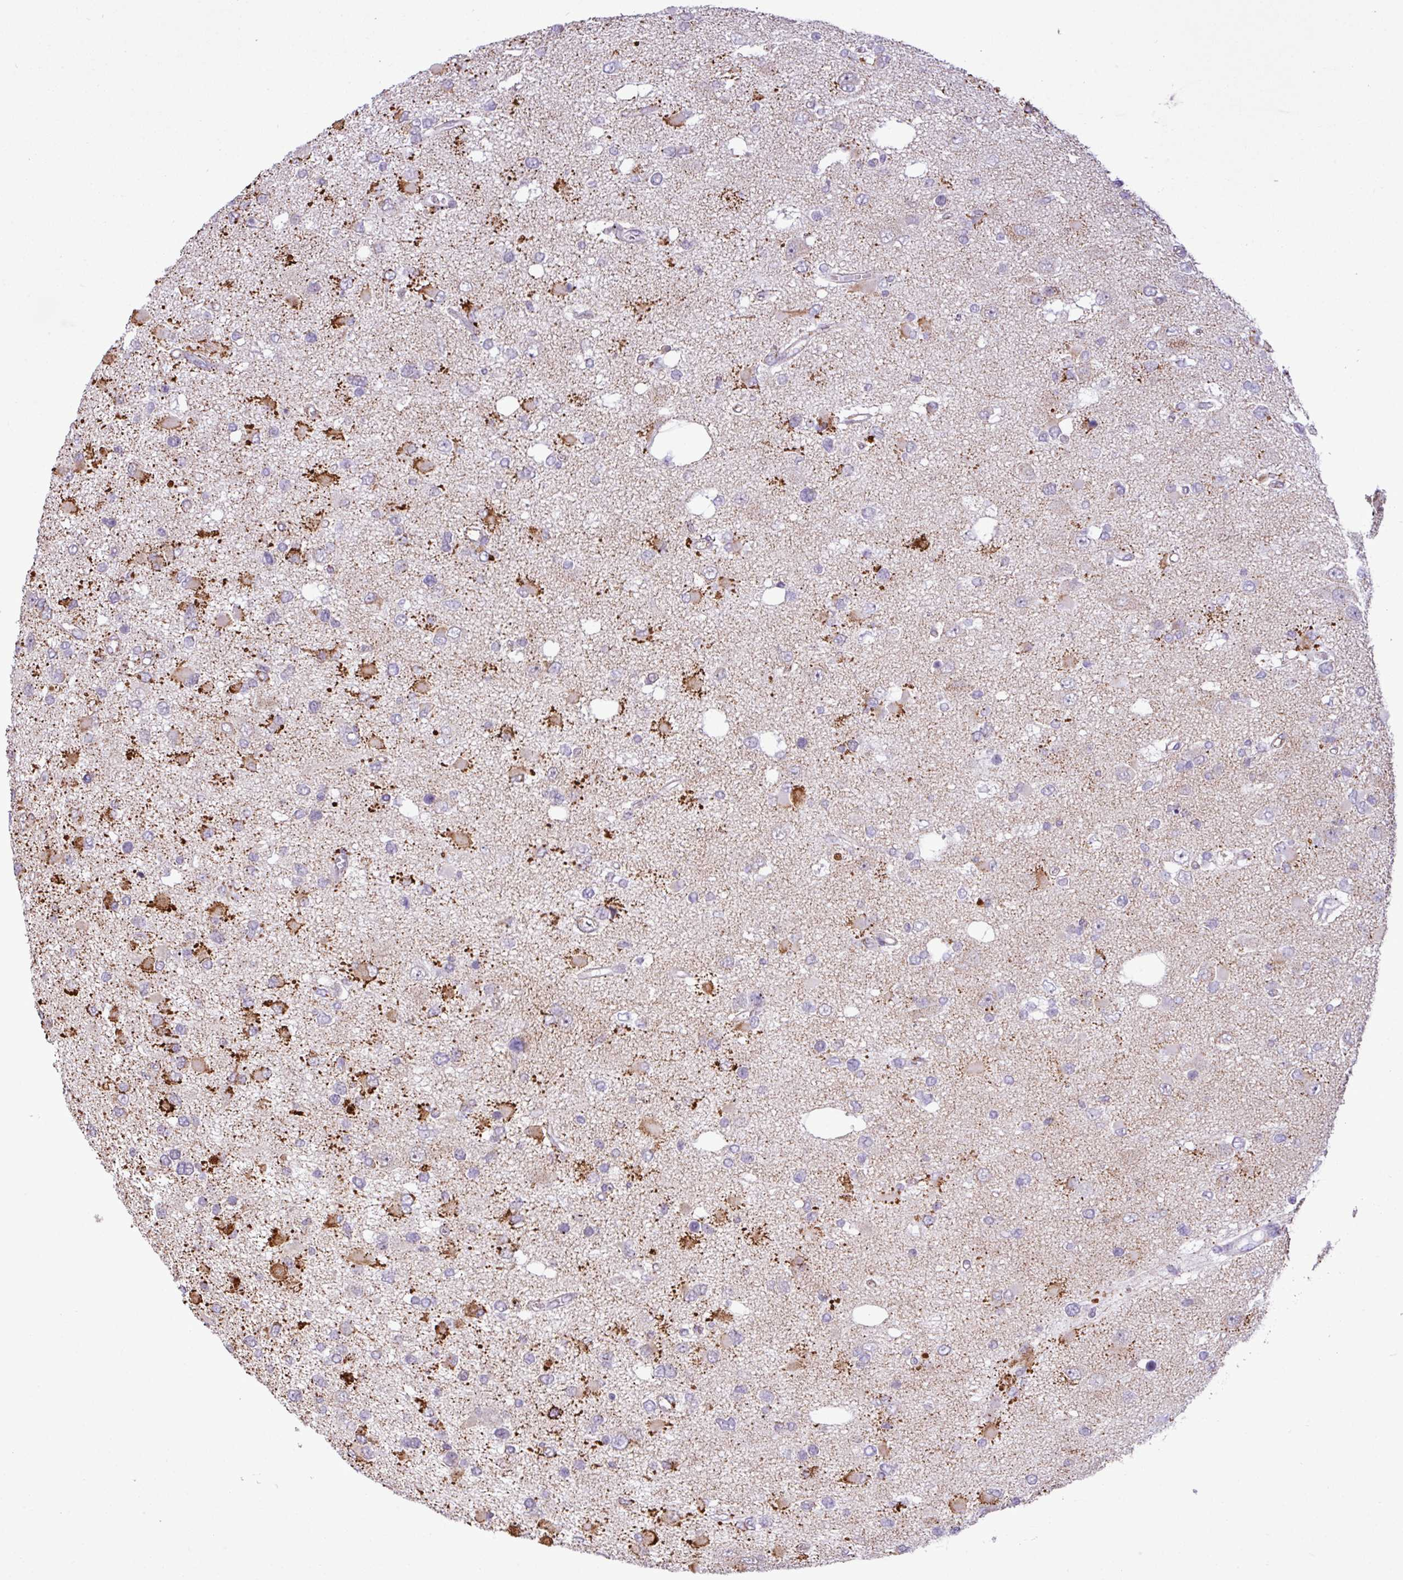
{"staining": {"intensity": "negative", "quantity": "none", "location": "none"}, "tissue": "glioma", "cell_type": "Tumor cells", "image_type": "cancer", "snomed": [{"axis": "morphology", "description": "Glioma, malignant, High grade"}, {"axis": "topography", "description": "Brain"}], "caption": "Photomicrograph shows no significant protein staining in tumor cells of malignant glioma (high-grade).", "gene": "SGPP1", "patient": {"sex": "male", "age": 53}}